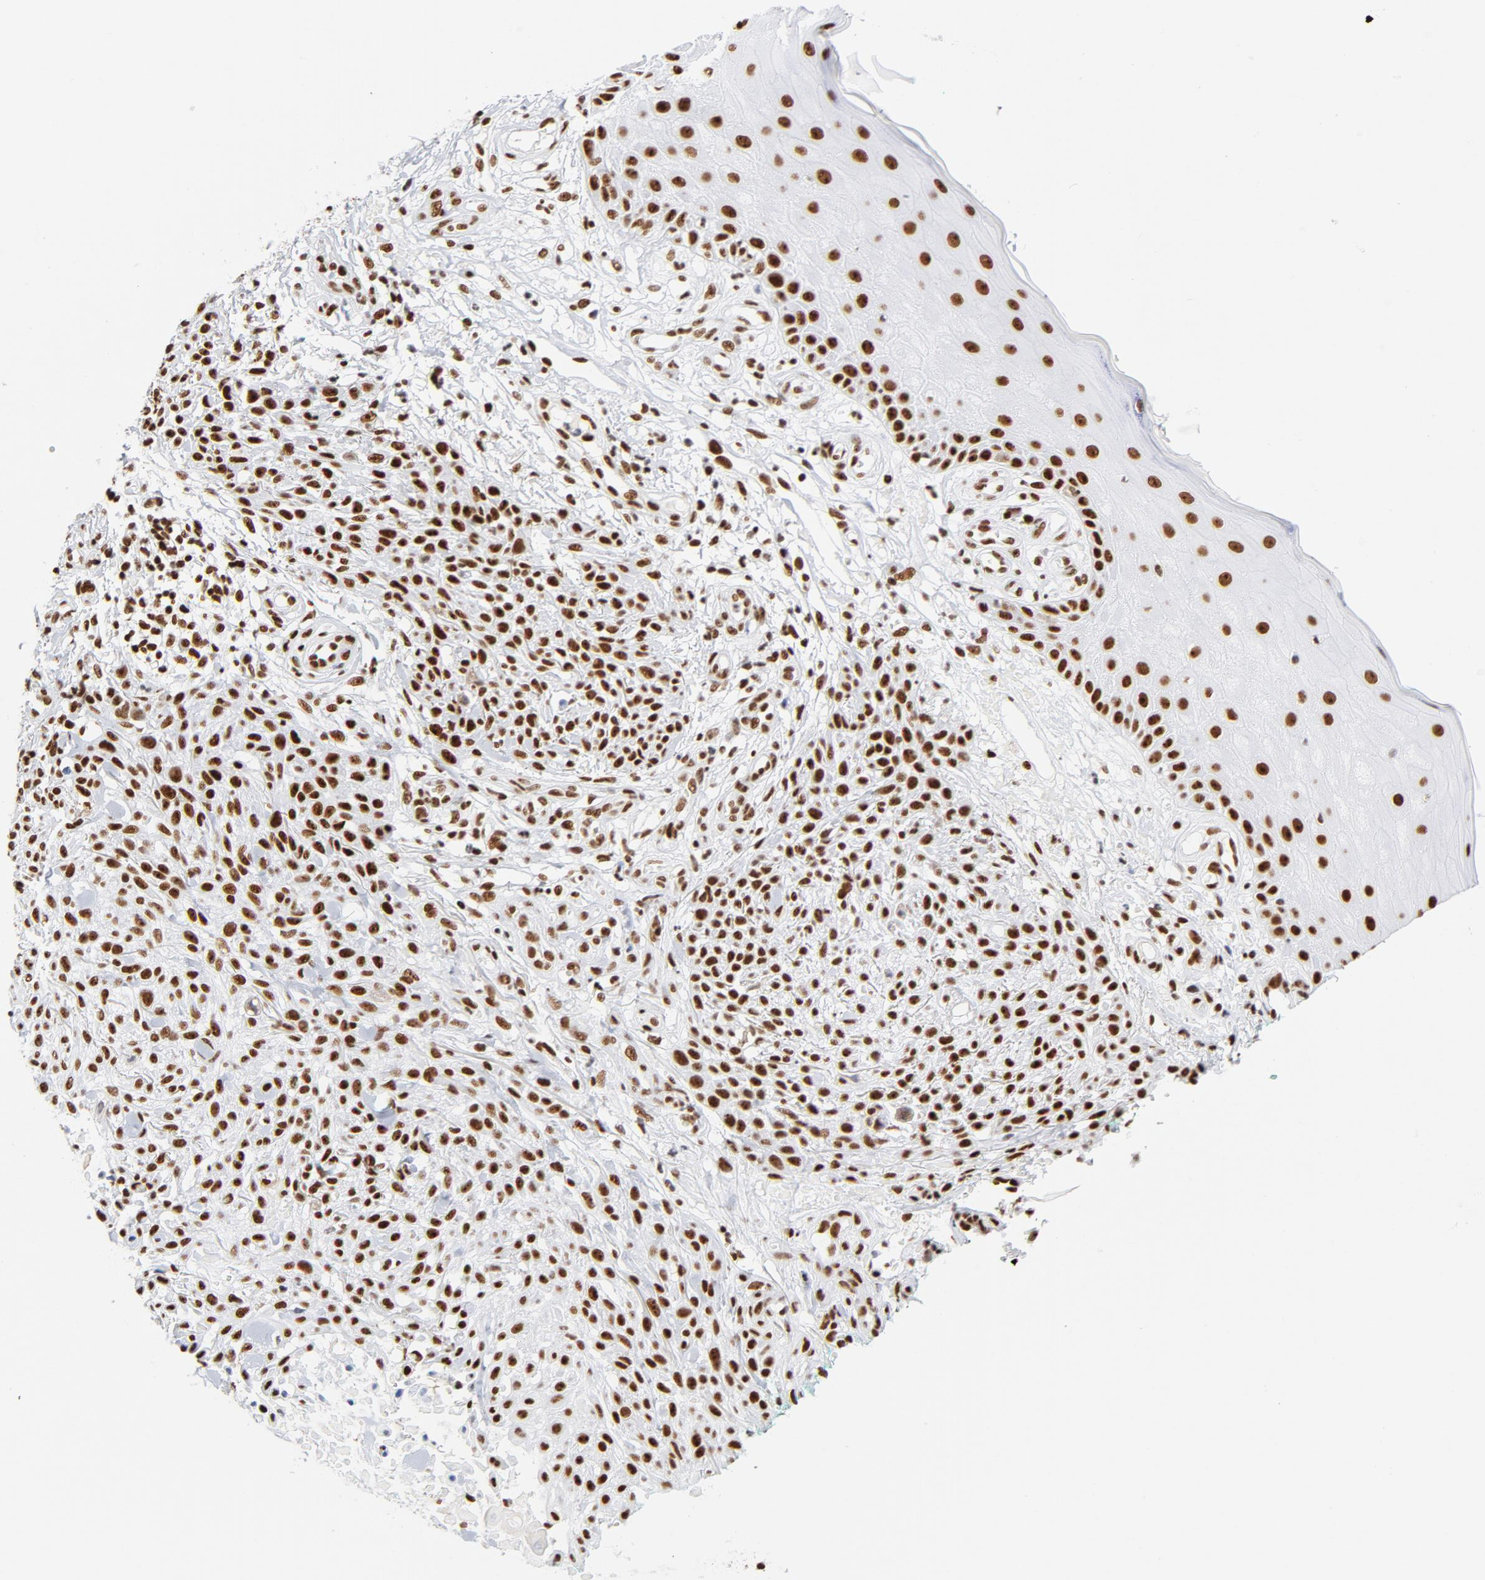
{"staining": {"intensity": "strong", "quantity": ">75%", "location": "nuclear"}, "tissue": "skin cancer", "cell_type": "Tumor cells", "image_type": "cancer", "snomed": [{"axis": "morphology", "description": "Squamous cell carcinoma, NOS"}, {"axis": "topography", "description": "Skin"}], "caption": "Immunohistochemical staining of skin cancer demonstrates high levels of strong nuclear positivity in about >75% of tumor cells.", "gene": "XRCC5", "patient": {"sex": "female", "age": 42}}